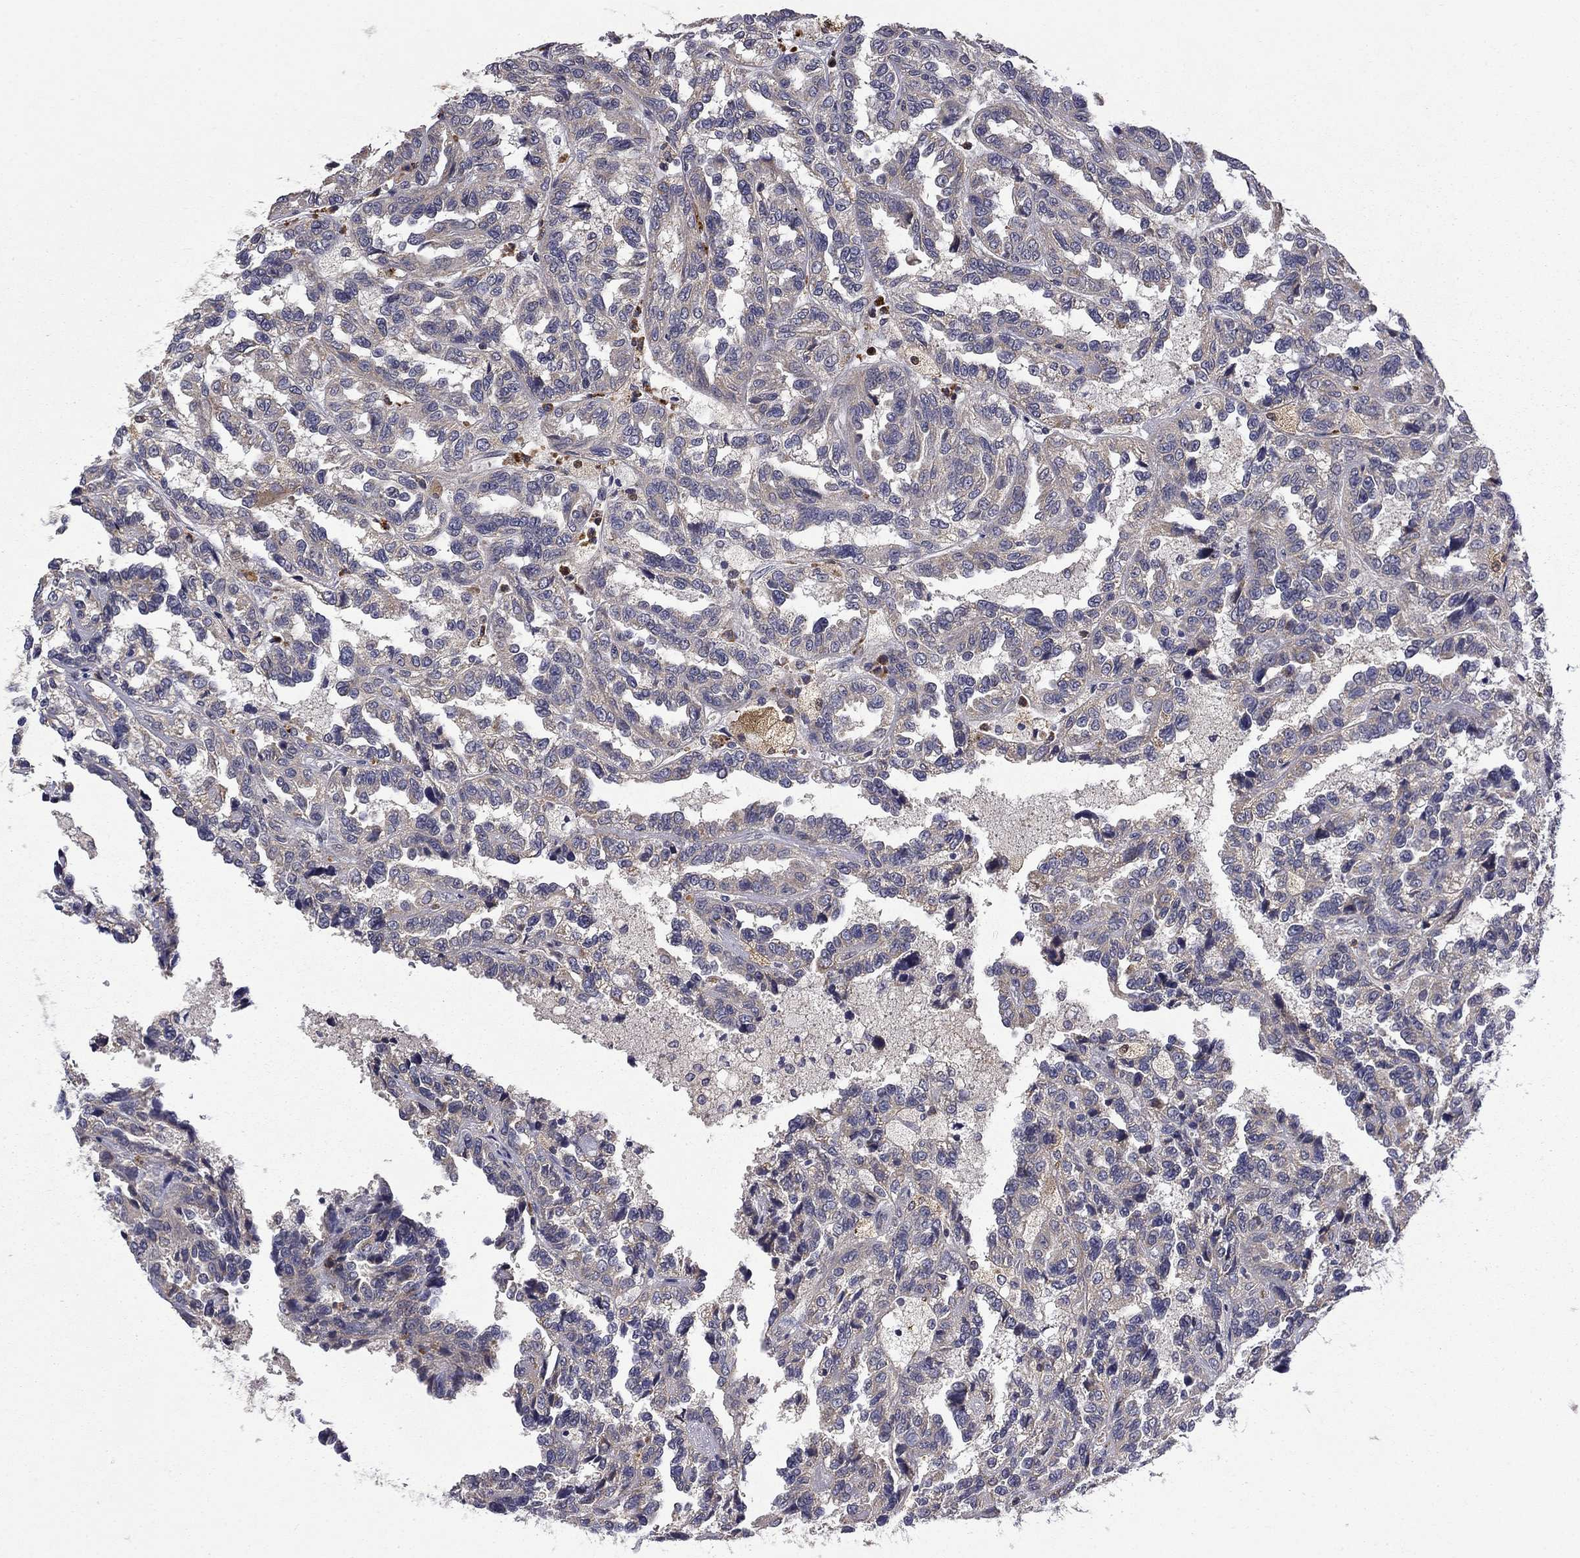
{"staining": {"intensity": "negative", "quantity": "none", "location": "none"}, "tissue": "renal cancer", "cell_type": "Tumor cells", "image_type": "cancer", "snomed": [{"axis": "morphology", "description": "Adenocarcinoma, NOS"}, {"axis": "topography", "description": "Kidney"}], "caption": "DAB immunohistochemical staining of human adenocarcinoma (renal) displays no significant staining in tumor cells. Brightfield microscopy of immunohistochemistry stained with DAB (3,3'-diaminobenzidine) (brown) and hematoxylin (blue), captured at high magnification.", "gene": "CEACAM7", "patient": {"sex": "male", "age": 79}}